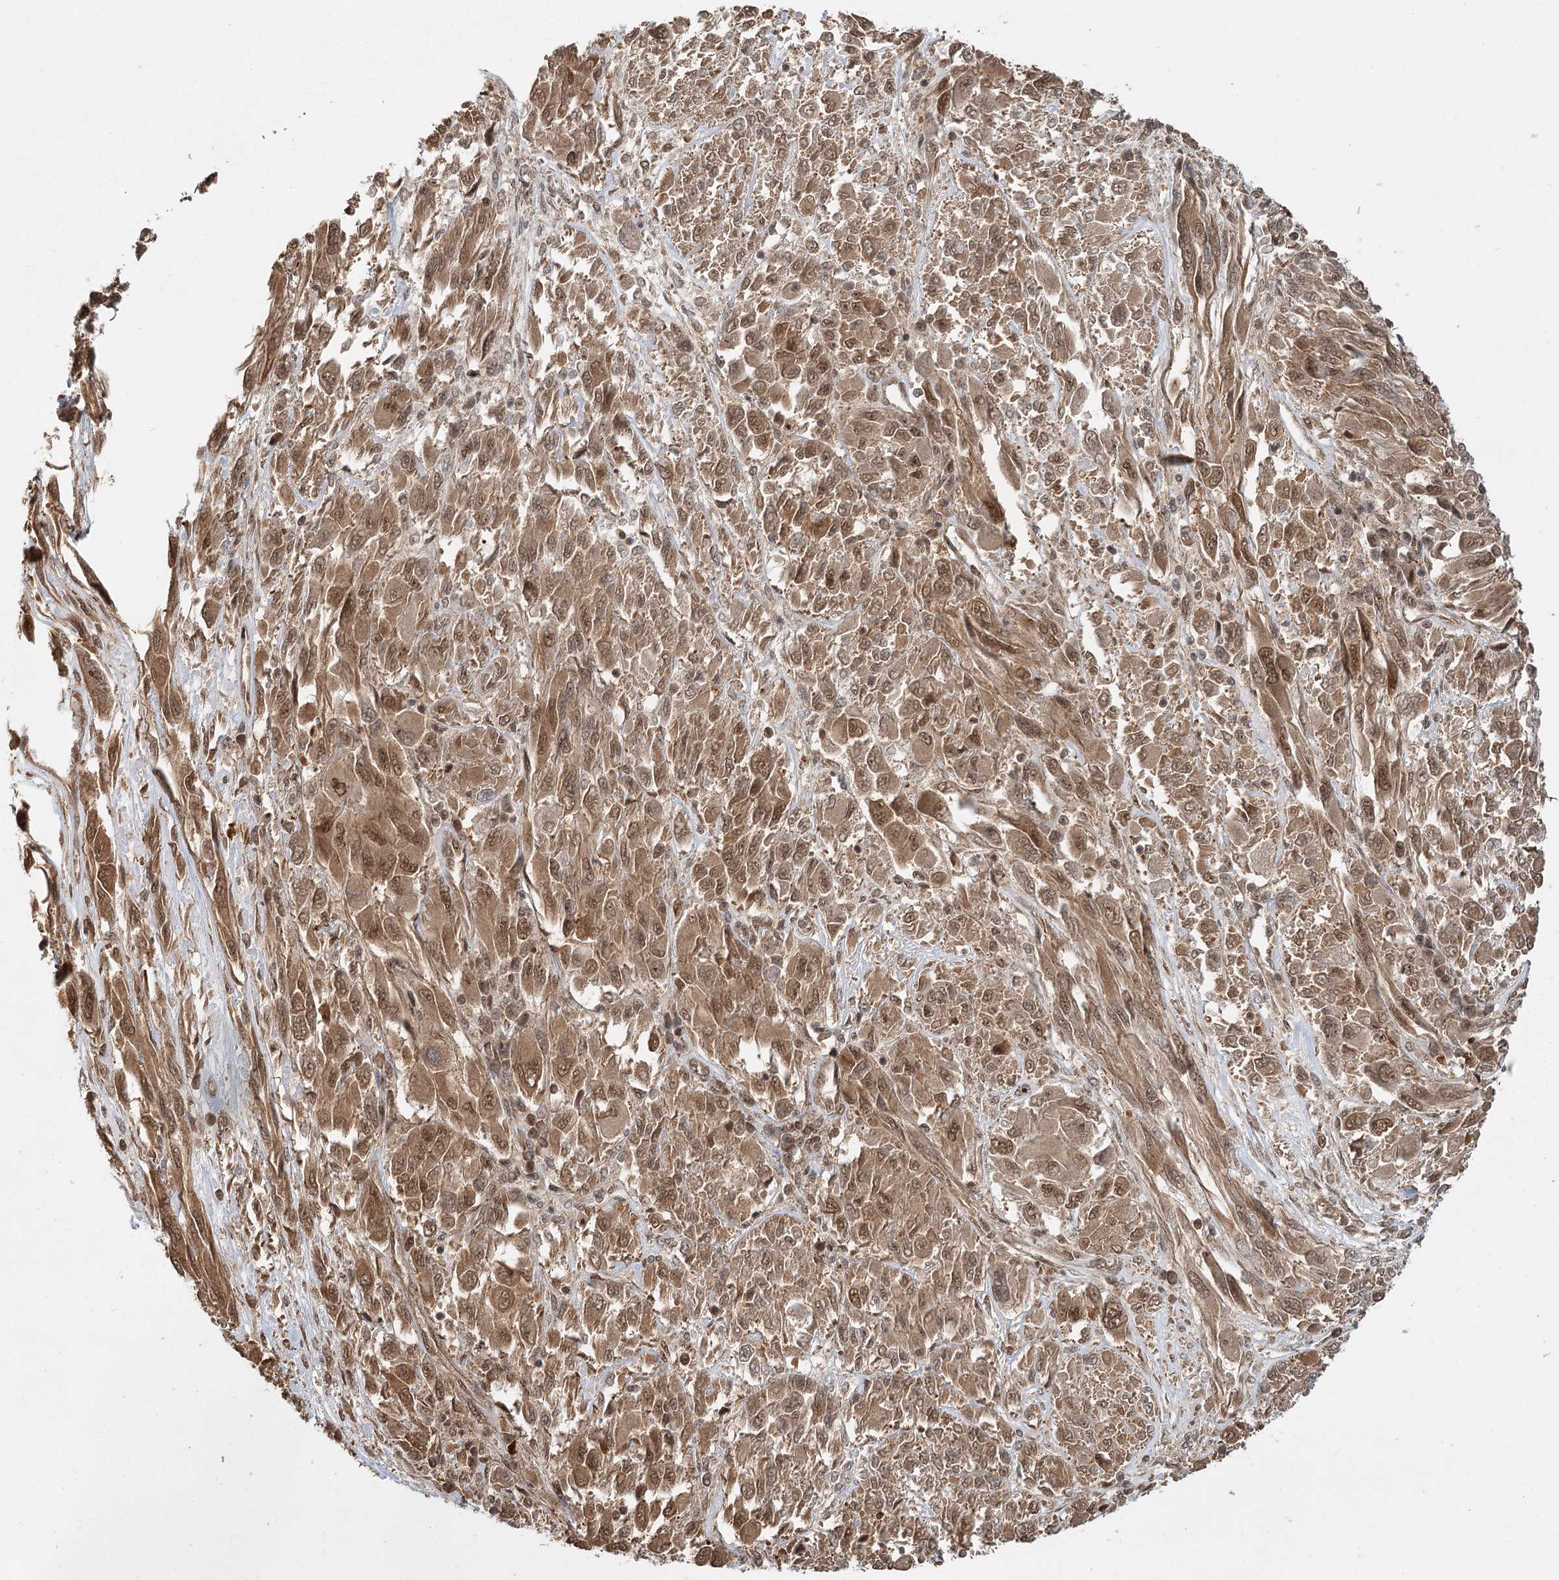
{"staining": {"intensity": "moderate", "quantity": ">75%", "location": "cytoplasmic/membranous,nuclear"}, "tissue": "melanoma", "cell_type": "Tumor cells", "image_type": "cancer", "snomed": [{"axis": "morphology", "description": "Malignant melanoma, NOS"}, {"axis": "topography", "description": "Skin"}], "caption": "Human melanoma stained with a protein marker displays moderate staining in tumor cells.", "gene": "N6AMT1", "patient": {"sex": "female", "age": 91}}